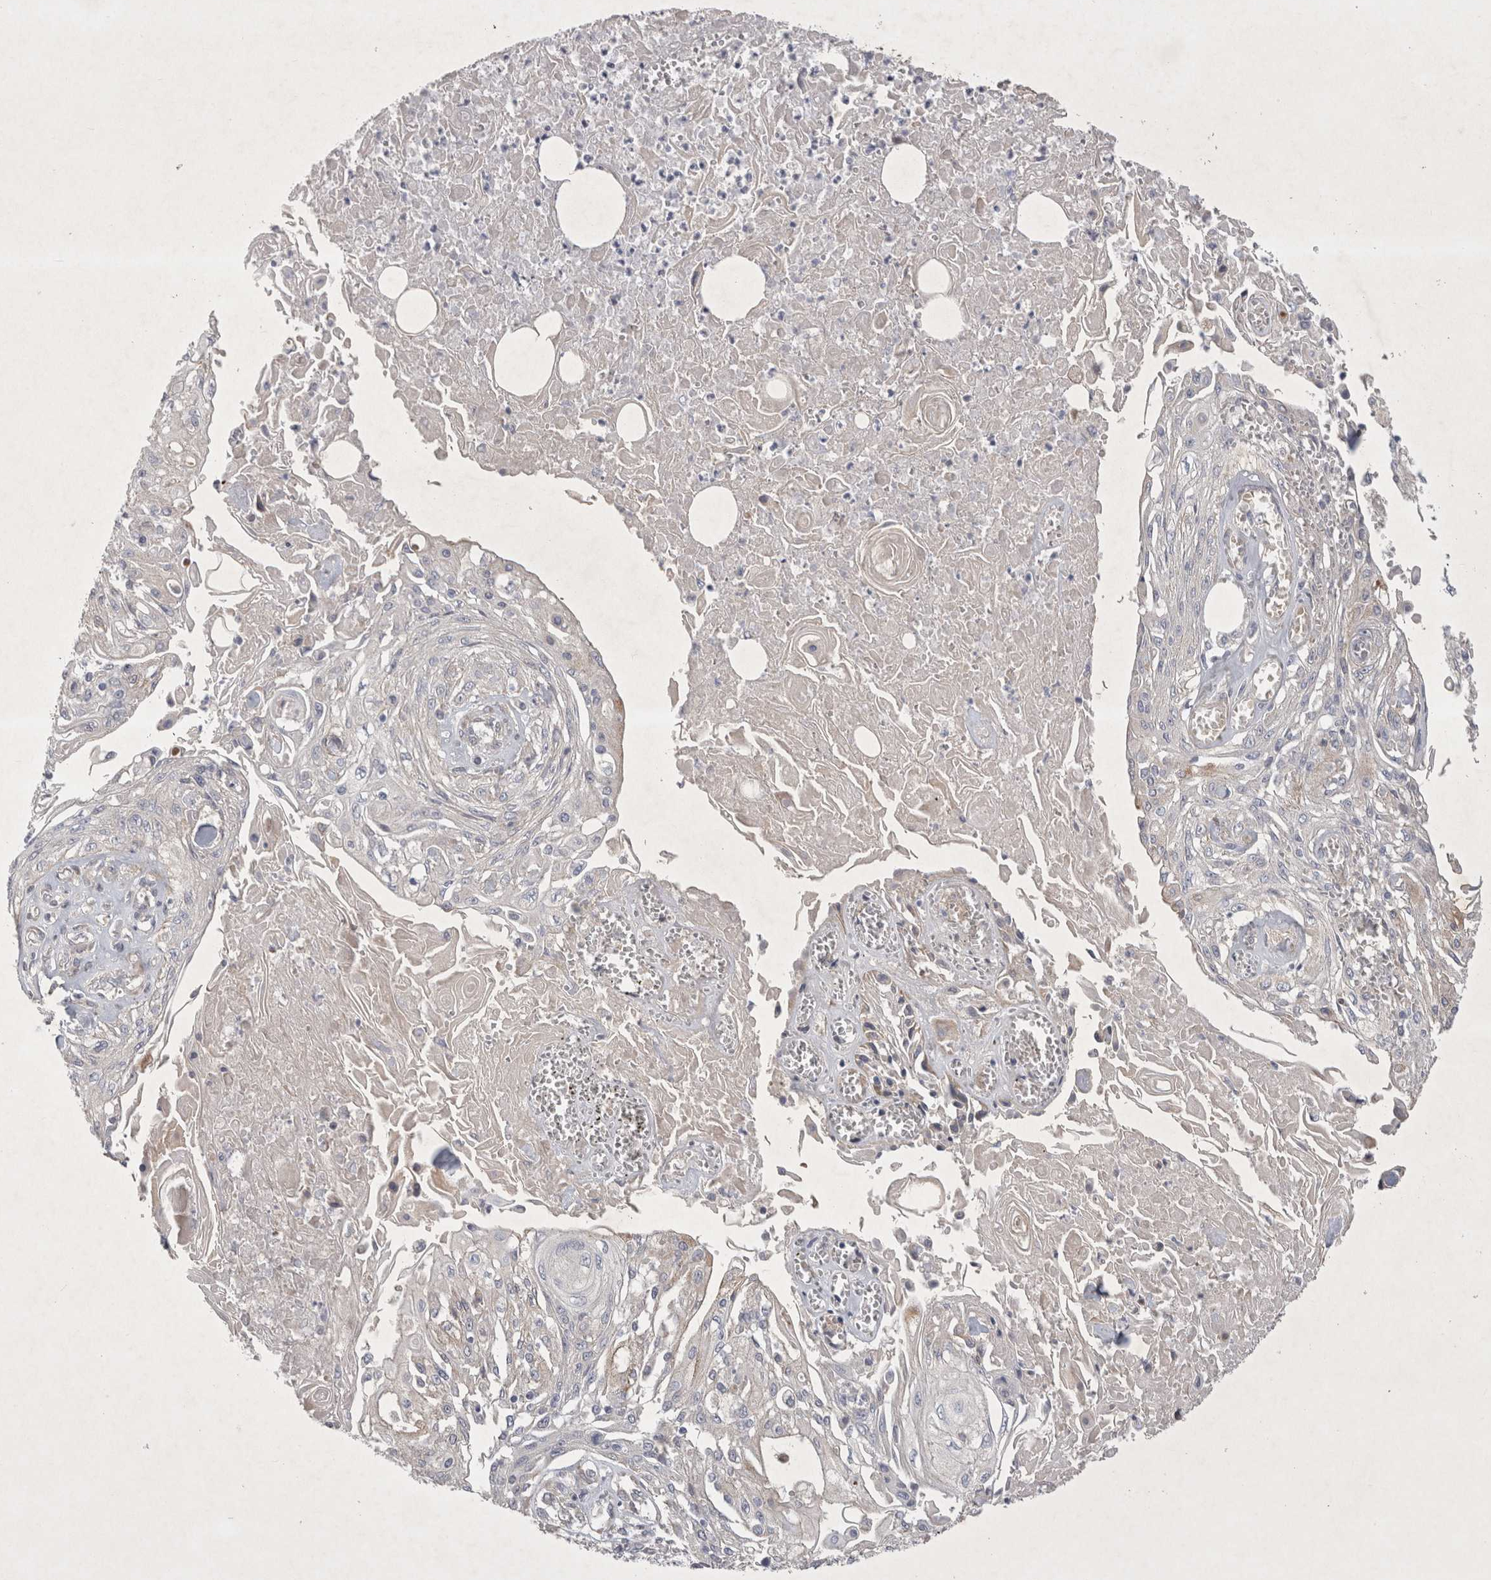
{"staining": {"intensity": "negative", "quantity": "none", "location": "none"}, "tissue": "skin cancer", "cell_type": "Tumor cells", "image_type": "cancer", "snomed": [{"axis": "morphology", "description": "Squamous cell carcinoma, NOS"}, {"axis": "morphology", "description": "Squamous cell carcinoma, metastatic, NOS"}, {"axis": "topography", "description": "Skin"}, {"axis": "topography", "description": "Lymph node"}], "caption": "A high-resolution histopathology image shows IHC staining of skin metastatic squamous cell carcinoma, which demonstrates no significant positivity in tumor cells.", "gene": "BZW2", "patient": {"sex": "male", "age": 75}}